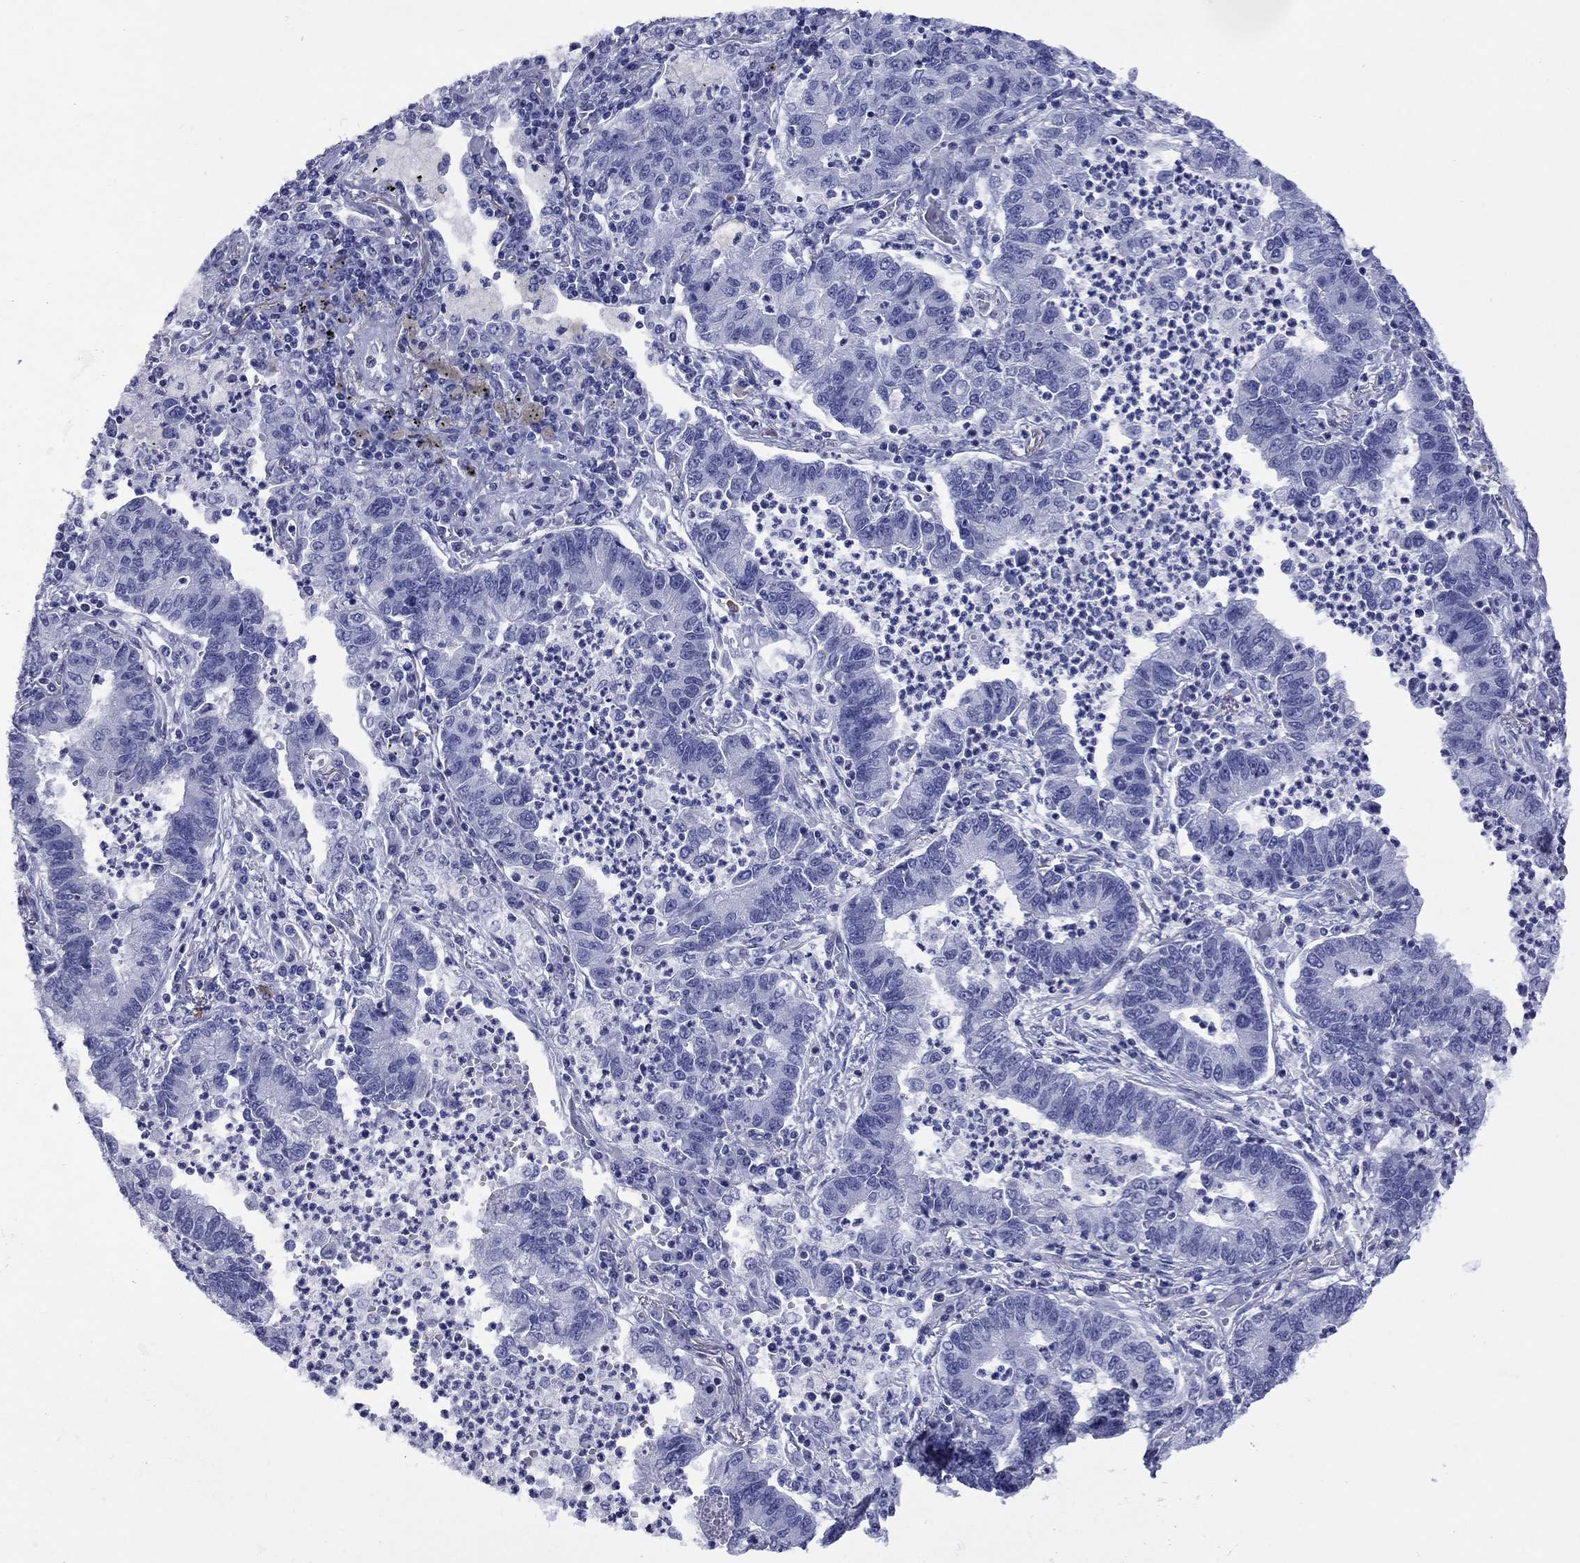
{"staining": {"intensity": "negative", "quantity": "none", "location": "none"}, "tissue": "lung cancer", "cell_type": "Tumor cells", "image_type": "cancer", "snomed": [{"axis": "morphology", "description": "Adenocarcinoma, NOS"}, {"axis": "topography", "description": "Lung"}], "caption": "Immunohistochemistry image of human lung adenocarcinoma stained for a protein (brown), which displays no expression in tumor cells.", "gene": "APOA2", "patient": {"sex": "female", "age": 57}}